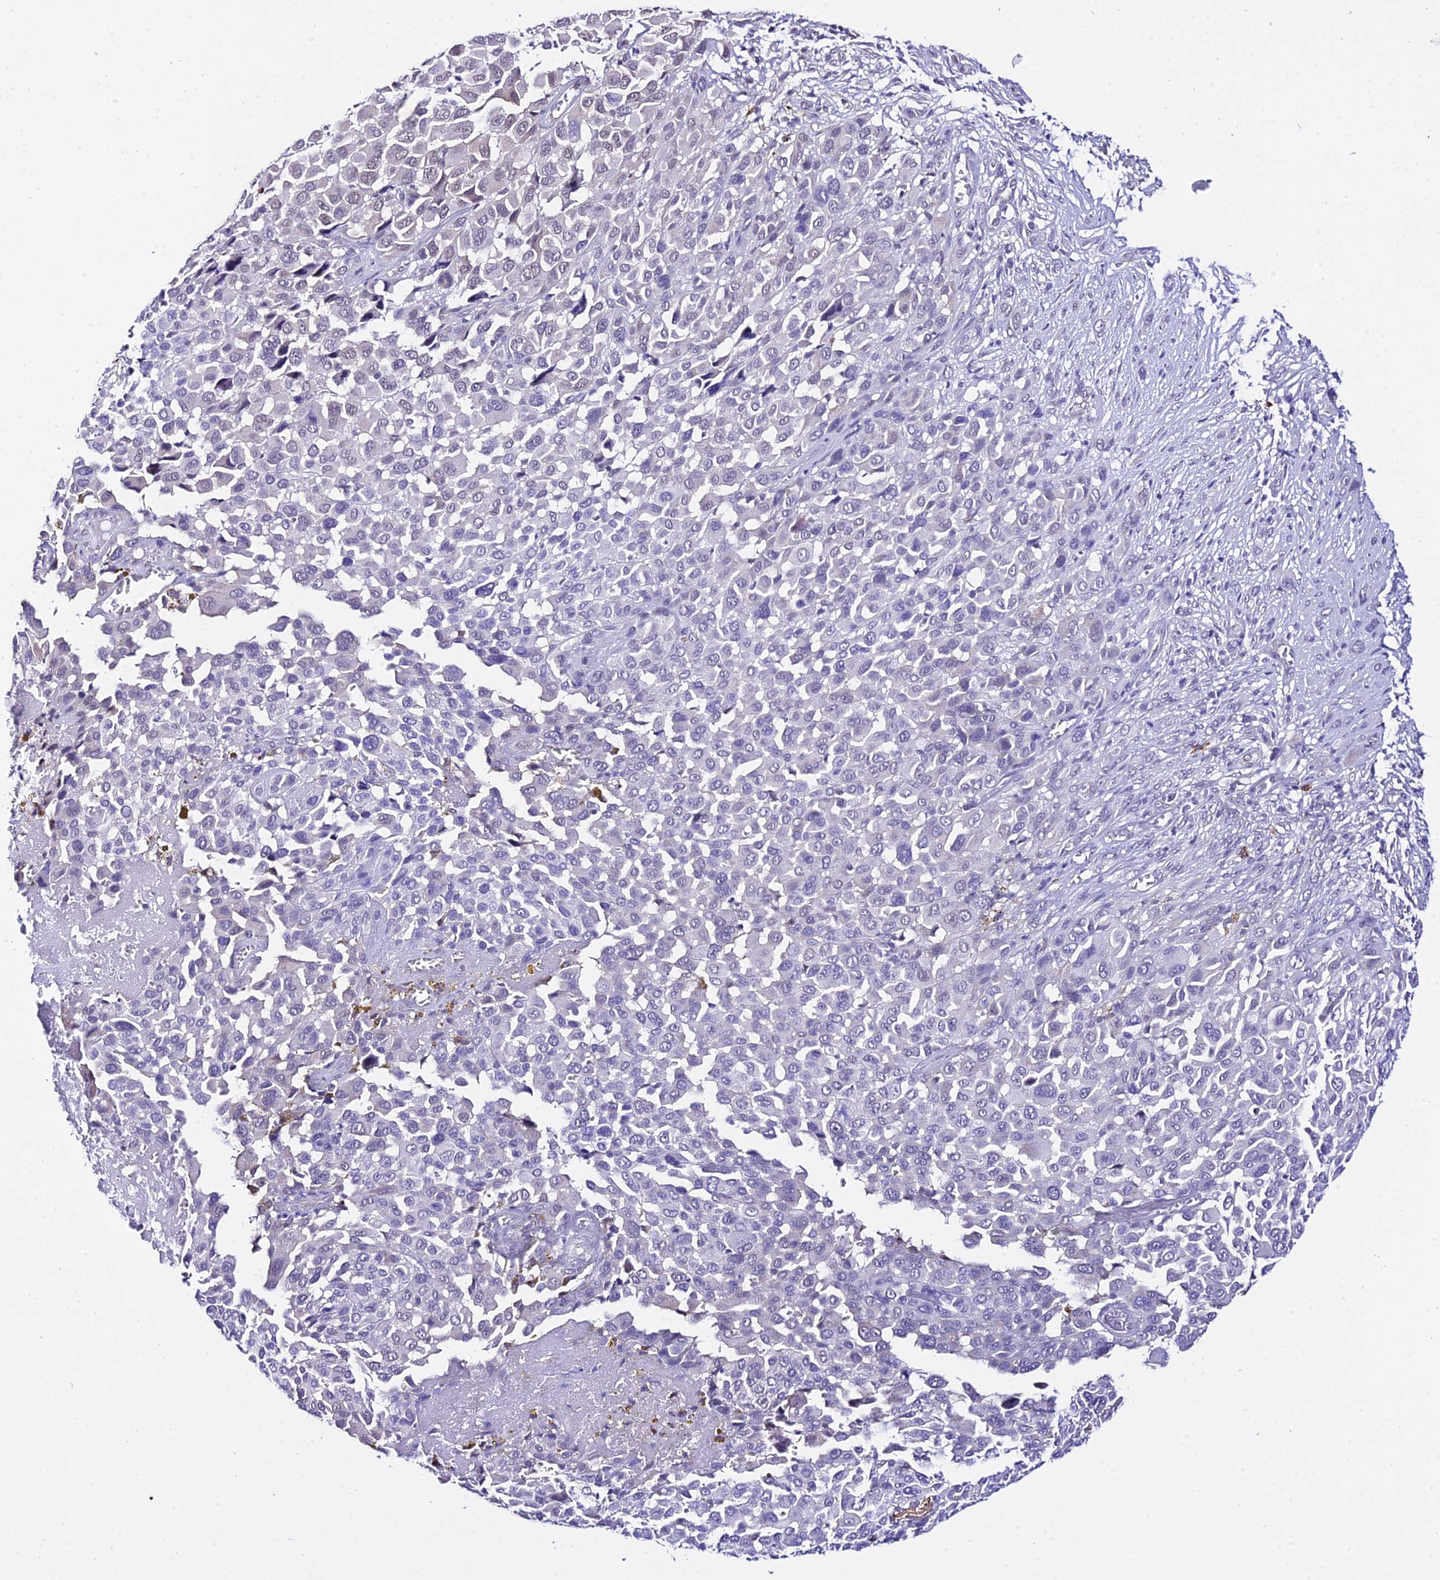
{"staining": {"intensity": "negative", "quantity": "none", "location": "none"}, "tissue": "melanoma", "cell_type": "Tumor cells", "image_type": "cancer", "snomed": [{"axis": "morphology", "description": "Malignant melanoma, NOS"}, {"axis": "topography", "description": "Skin of trunk"}], "caption": "Immunohistochemistry (IHC) image of neoplastic tissue: malignant melanoma stained with DAB demonstrates no significant protein staining in tumor cells.", "gene": "POLR2I", "patient": {"sex": "male", "age": 71}}